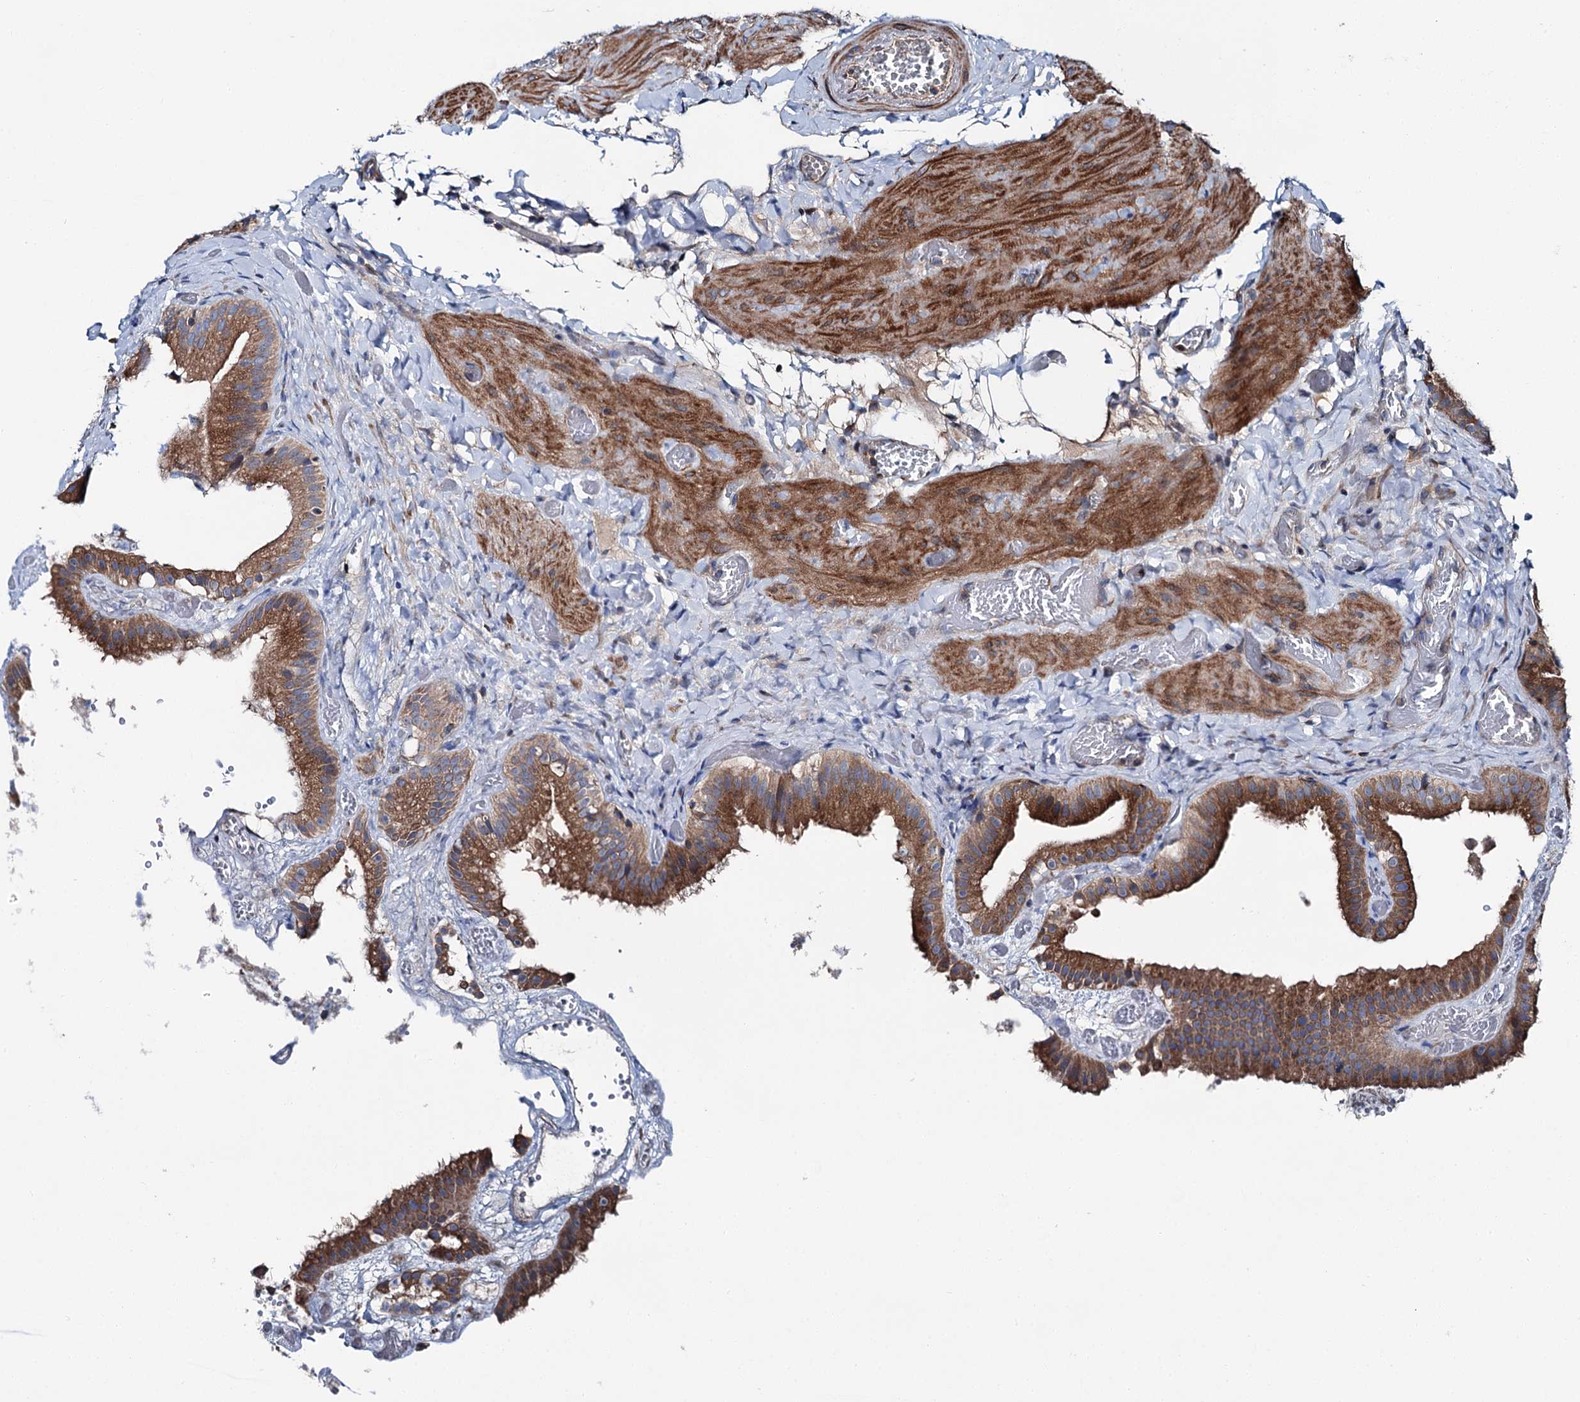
{"staining": {"intensity": "strong", "quantity": ">75%", "location": "cytoplasmic/membranous"}, "tissue": "gallbladder", "cell_type": "Glandular cells", "image_type": "normal", "snomed": [{"axis": "morphology", "description": "Normal tissue, NOS"}, {"axis": "topography", "description": "Gallbladder"}], "caption": "Gallbladder stained with DAB immunohistochemistry reveals high levels of strong cytoplasmic/membranous expression in about >75% of glandular cells. The protein of interest is shown in brown color, while the nuclei are stained blue.", "gene": "SLC22A25", "patient": {"sex": "female", "age": 64}}